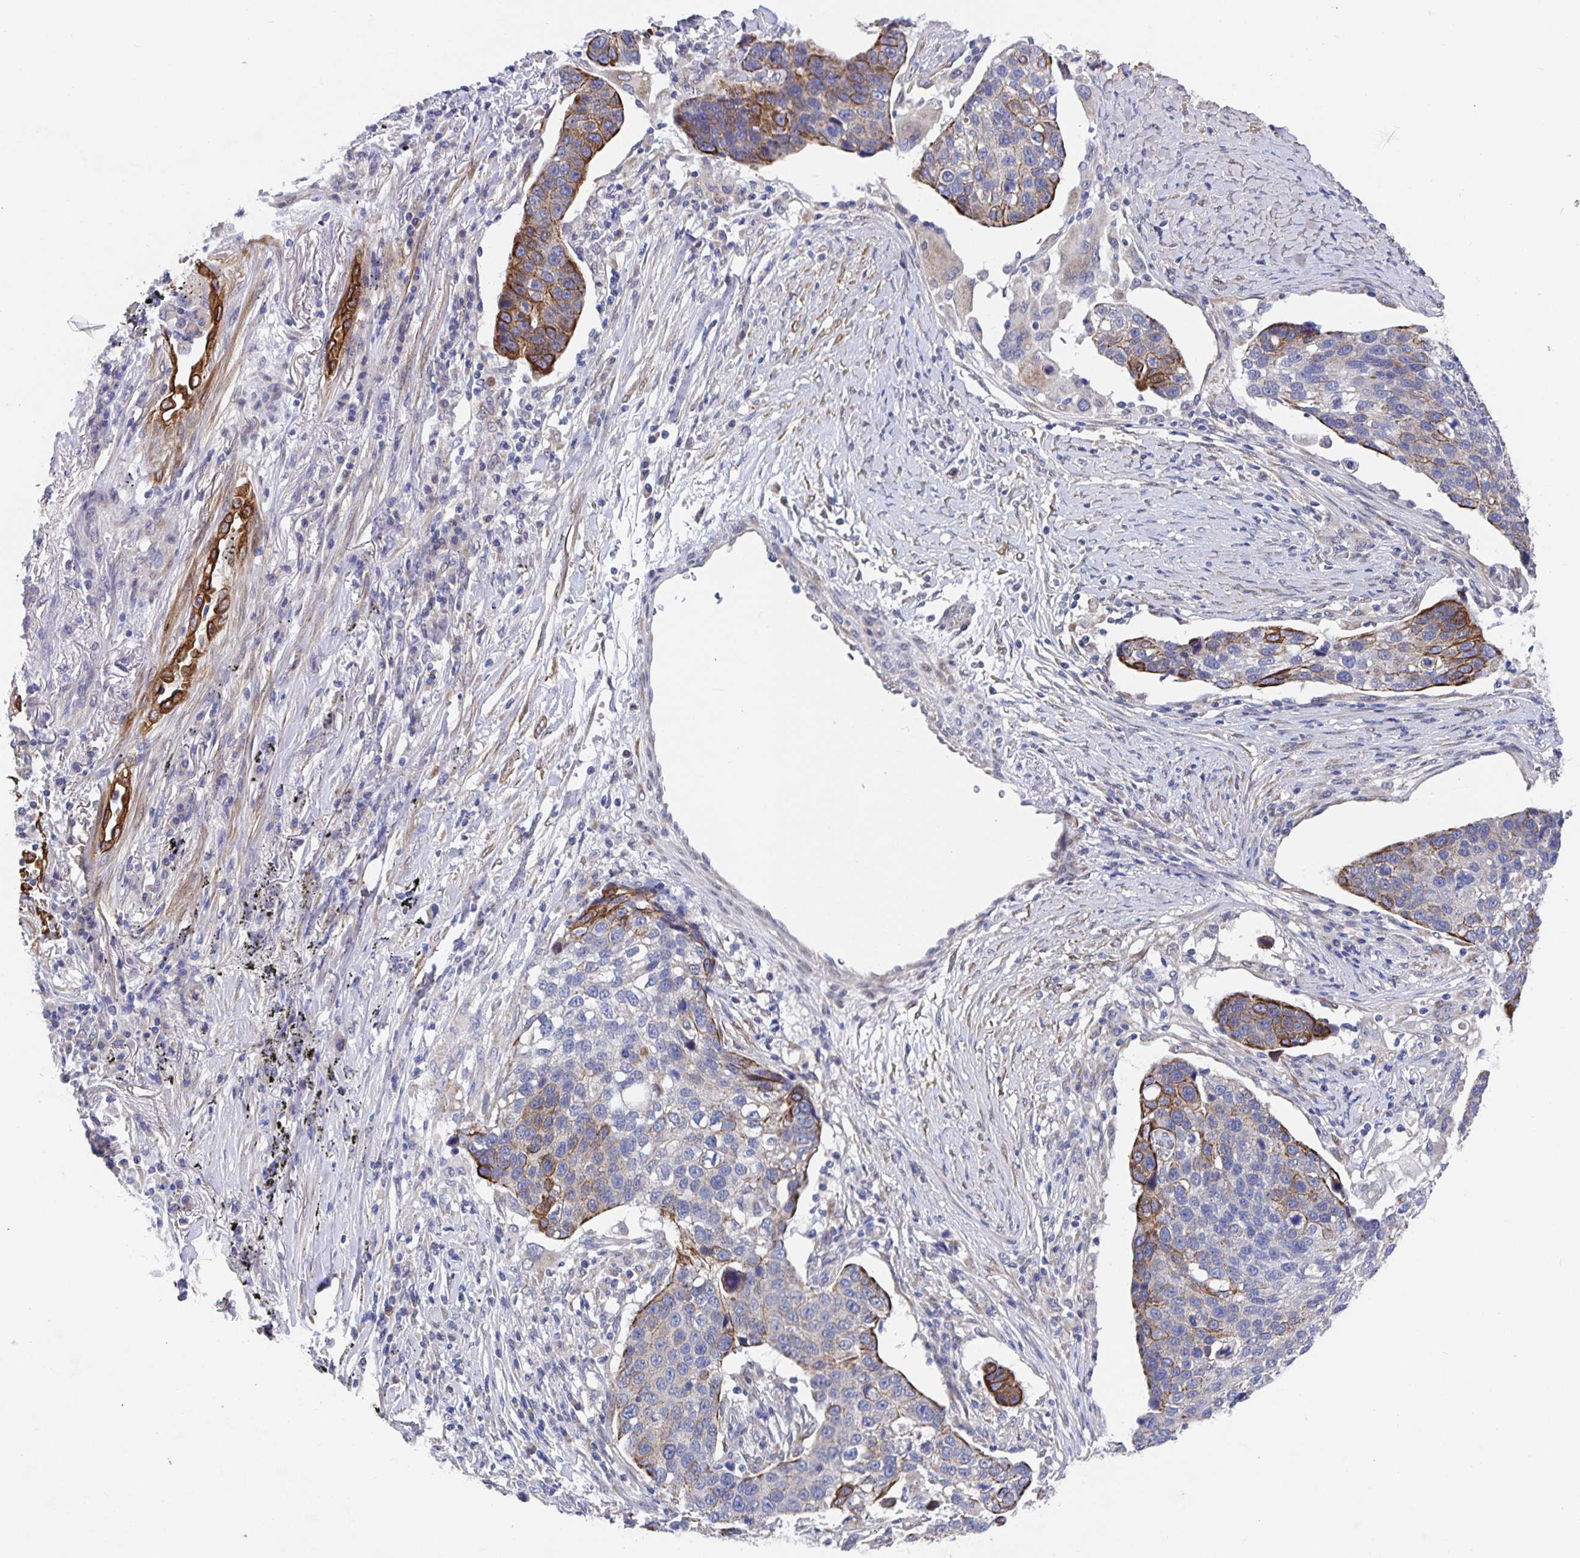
{"staining": {"intensity": "moderate", "quantity": "<25%", "location": "cytoplasmic/membranous"}, "tissue": "lung cancer", "cell_type": "Tumor cells", "image_type": "cancer", "snomed": [{"axis": "morphology", "description": "Squamous cell carcinoma, NOS"}, {"axis": "topography", "description": "Lymph node"}, {"axis": "topography", "description": "Lung"}], "caption": "The immunohistochemical stain highlights moderate cytoplasmic/membranous expression in tumor cells of lung cancer tissue.", "gene": "ZIK1", "patient": {"sex": "male", "age": 61}}